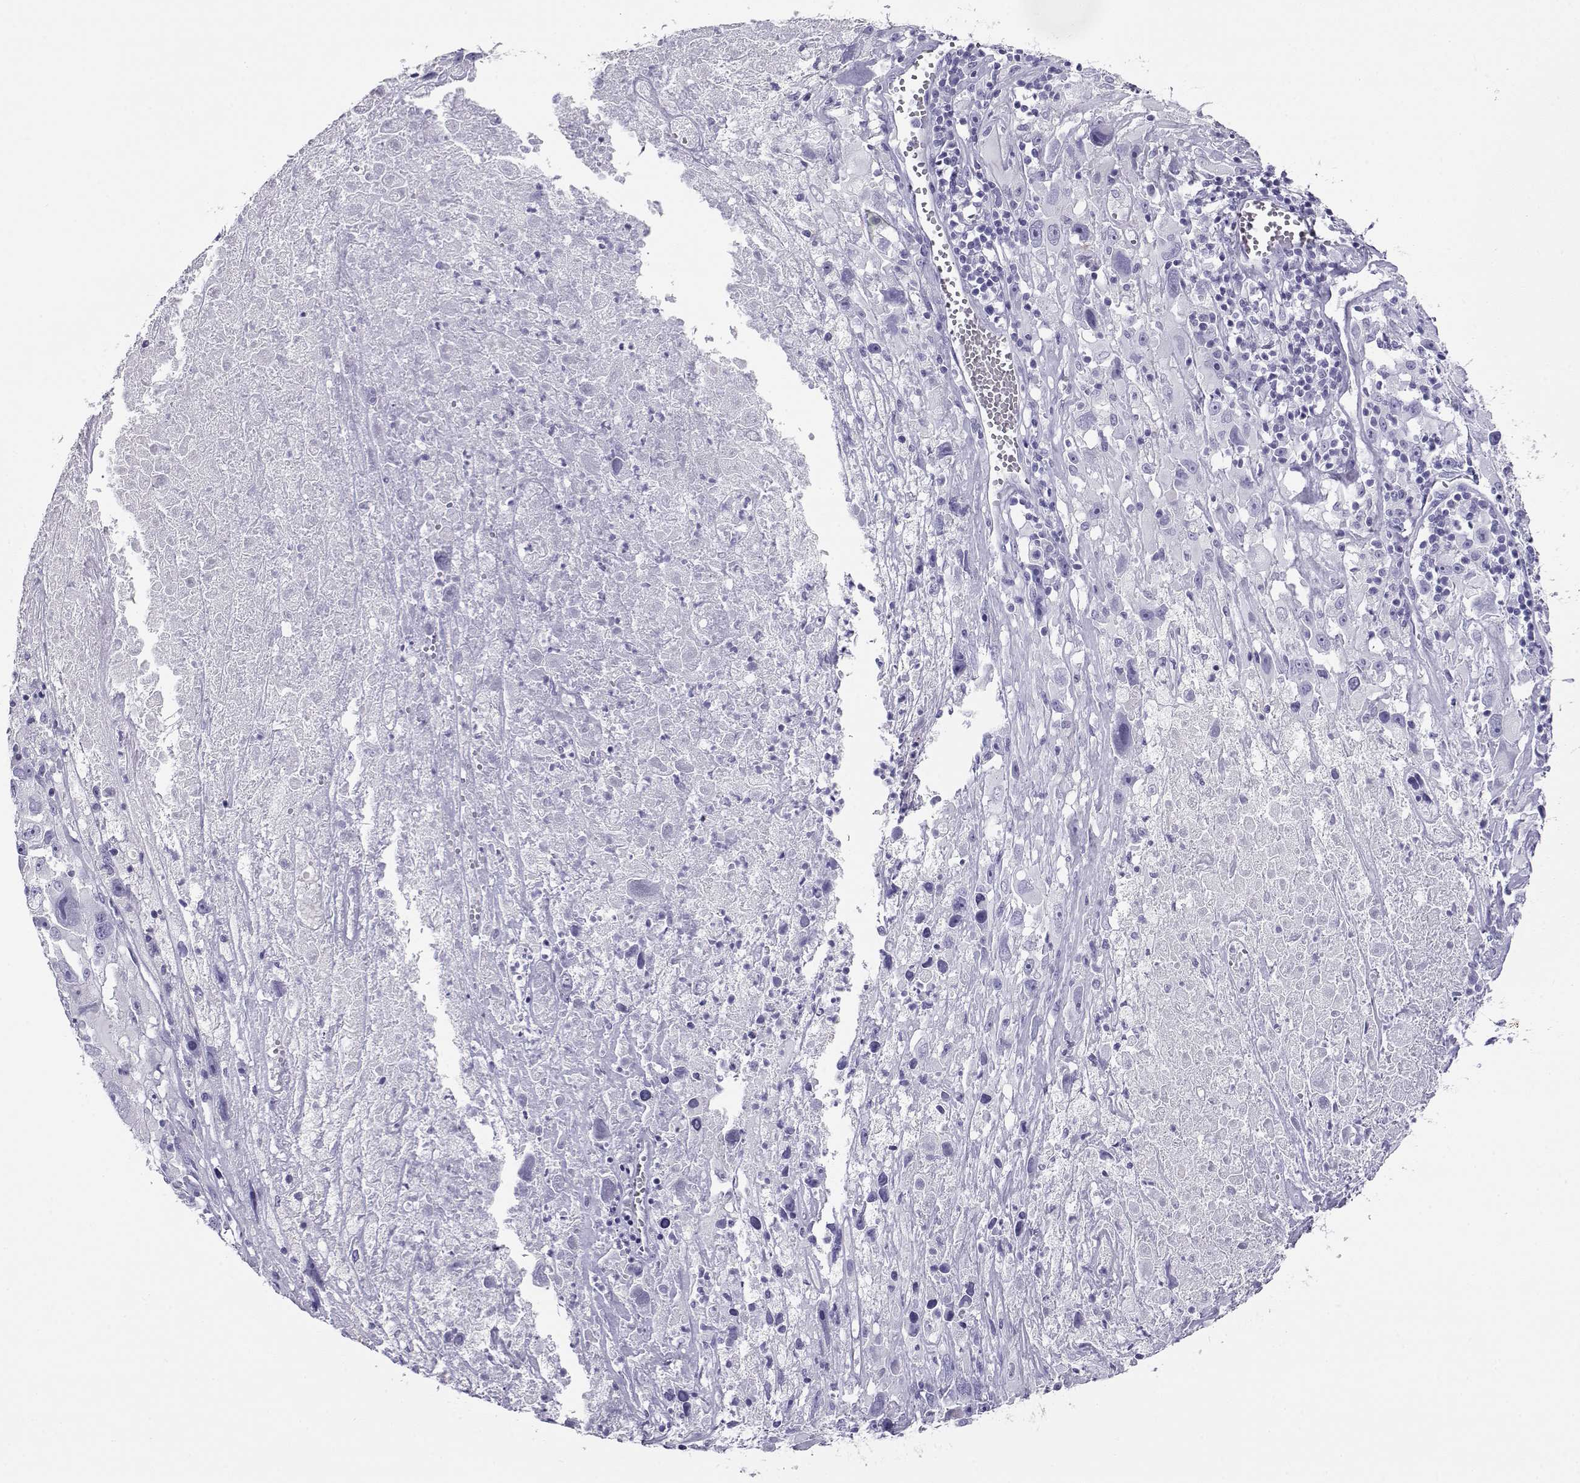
{"staining": {"intensity": "negative", "quantity": "none", "location": "none"}, "tissue": "melanoma", "cell_type": "Tumor cells", "image_type": "cancer", "snomed": [{"axis": "morphology", "description": "Malignant melanoma, Metastatic site"}, {"axis": "topography", "description": "Lymph node"}], "caption": "Immunohistochemical staining of melanoma demonstrates no significant staining in tumor cells.", "gene": "RHOXF2", "patient": {"sex": "male", "age": 50}}